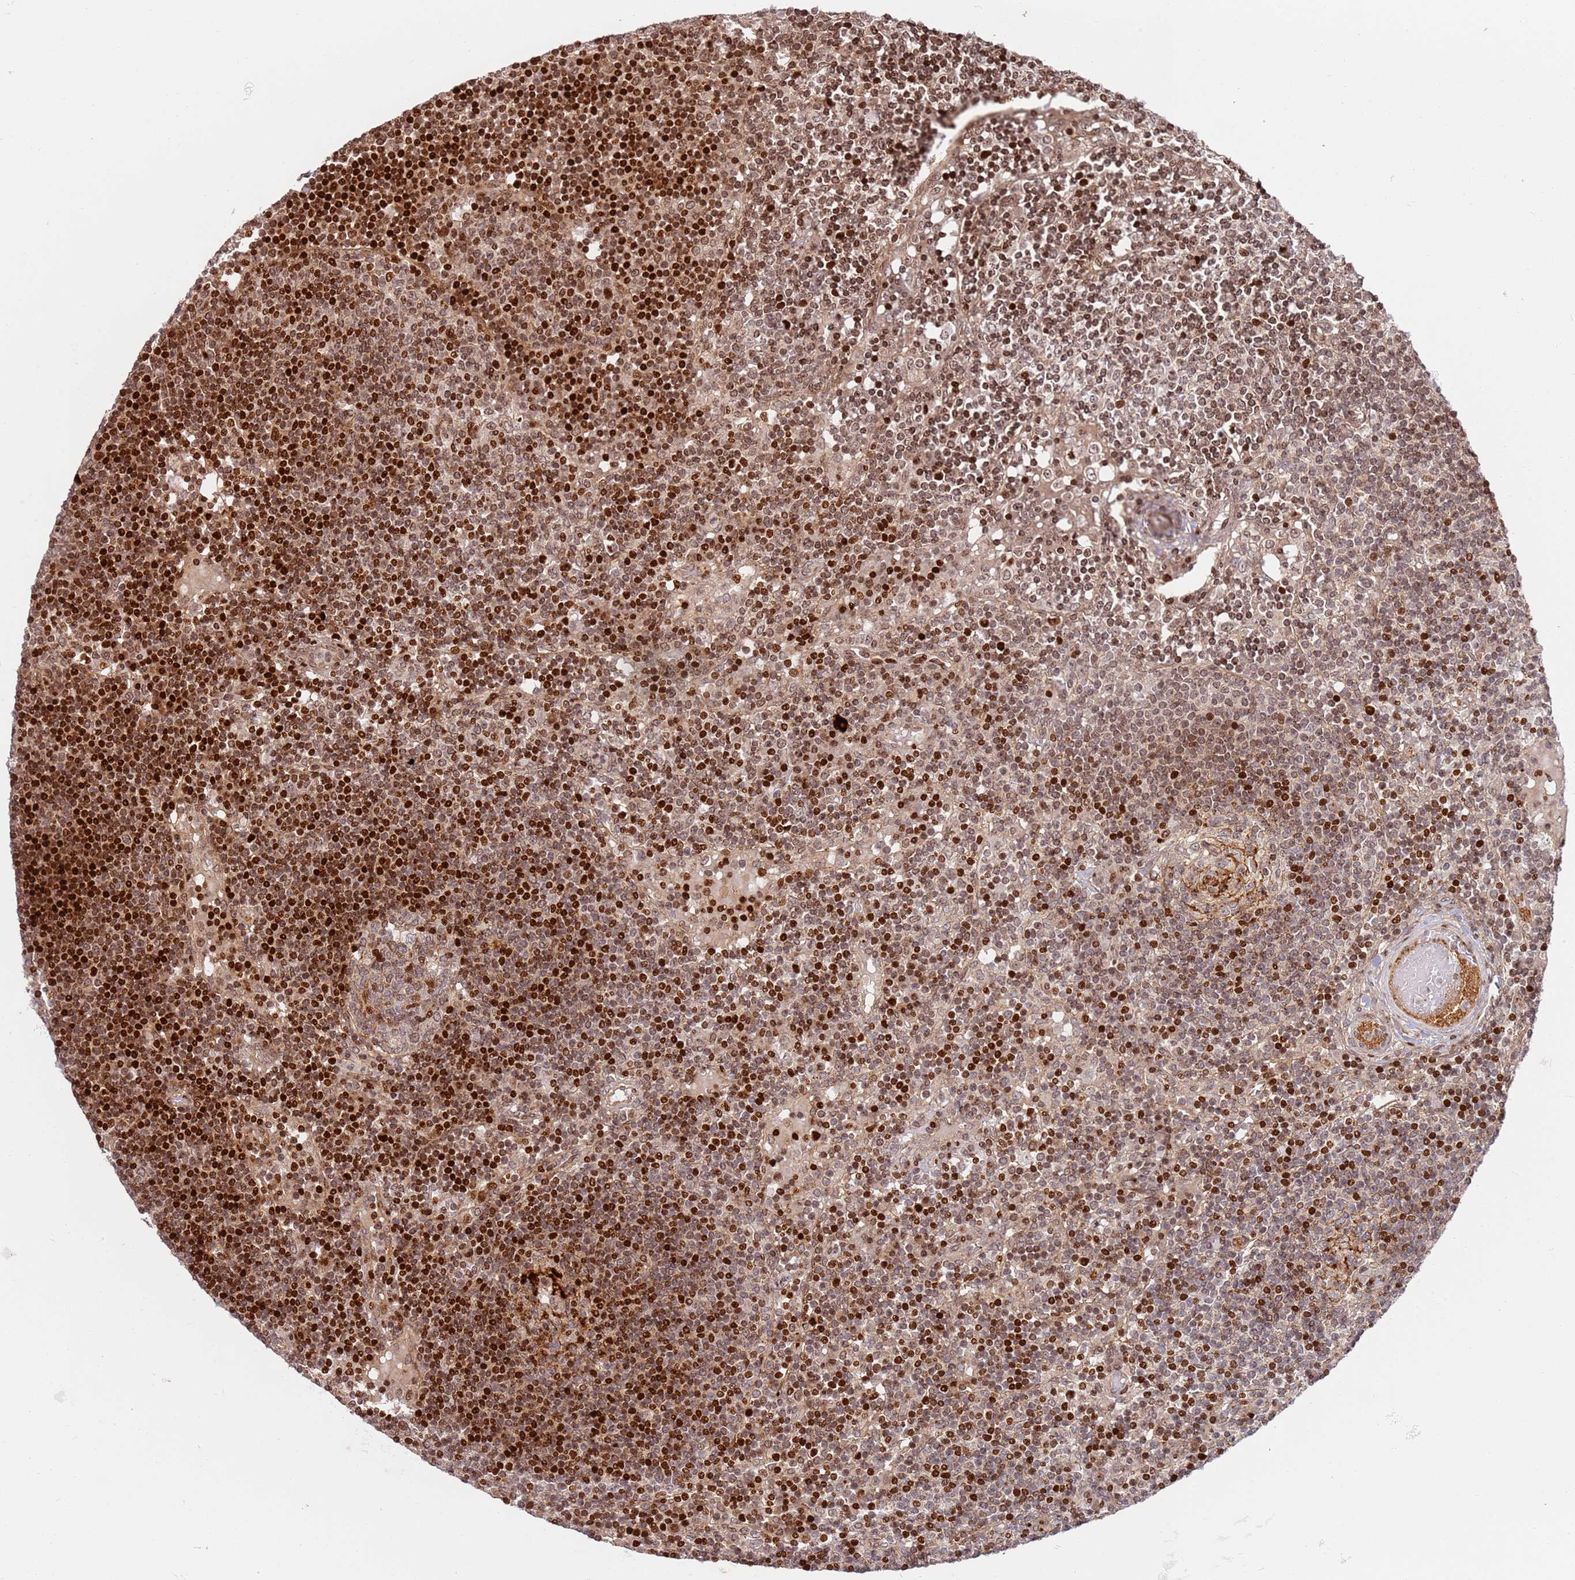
{"staining": {"intensity": "strong", "quantity": "25%-75%", "location": "cytoplasmic/membranous,nuclear"}, "tissue": "lymph node", "cell_type": "Germinal center cells", "image_type": "normal", "snomed": [{"axis": "morphology", "description": "Normal tissue, NOS"}, {"axis": "topography", "description": "Lymph node"}], "caption": "The histopathology image shows a brown stain indicating the presence of a protein in the cytoplasmic/membranous,nuclear of germinal center cells in lymph node. (DAB (3,3'-diaminobenzidine) IHC, brown staining for protein, blue staining for nuclei).", "gene": "TMEM233", "patient": {"sex": "male", "age": 53}}